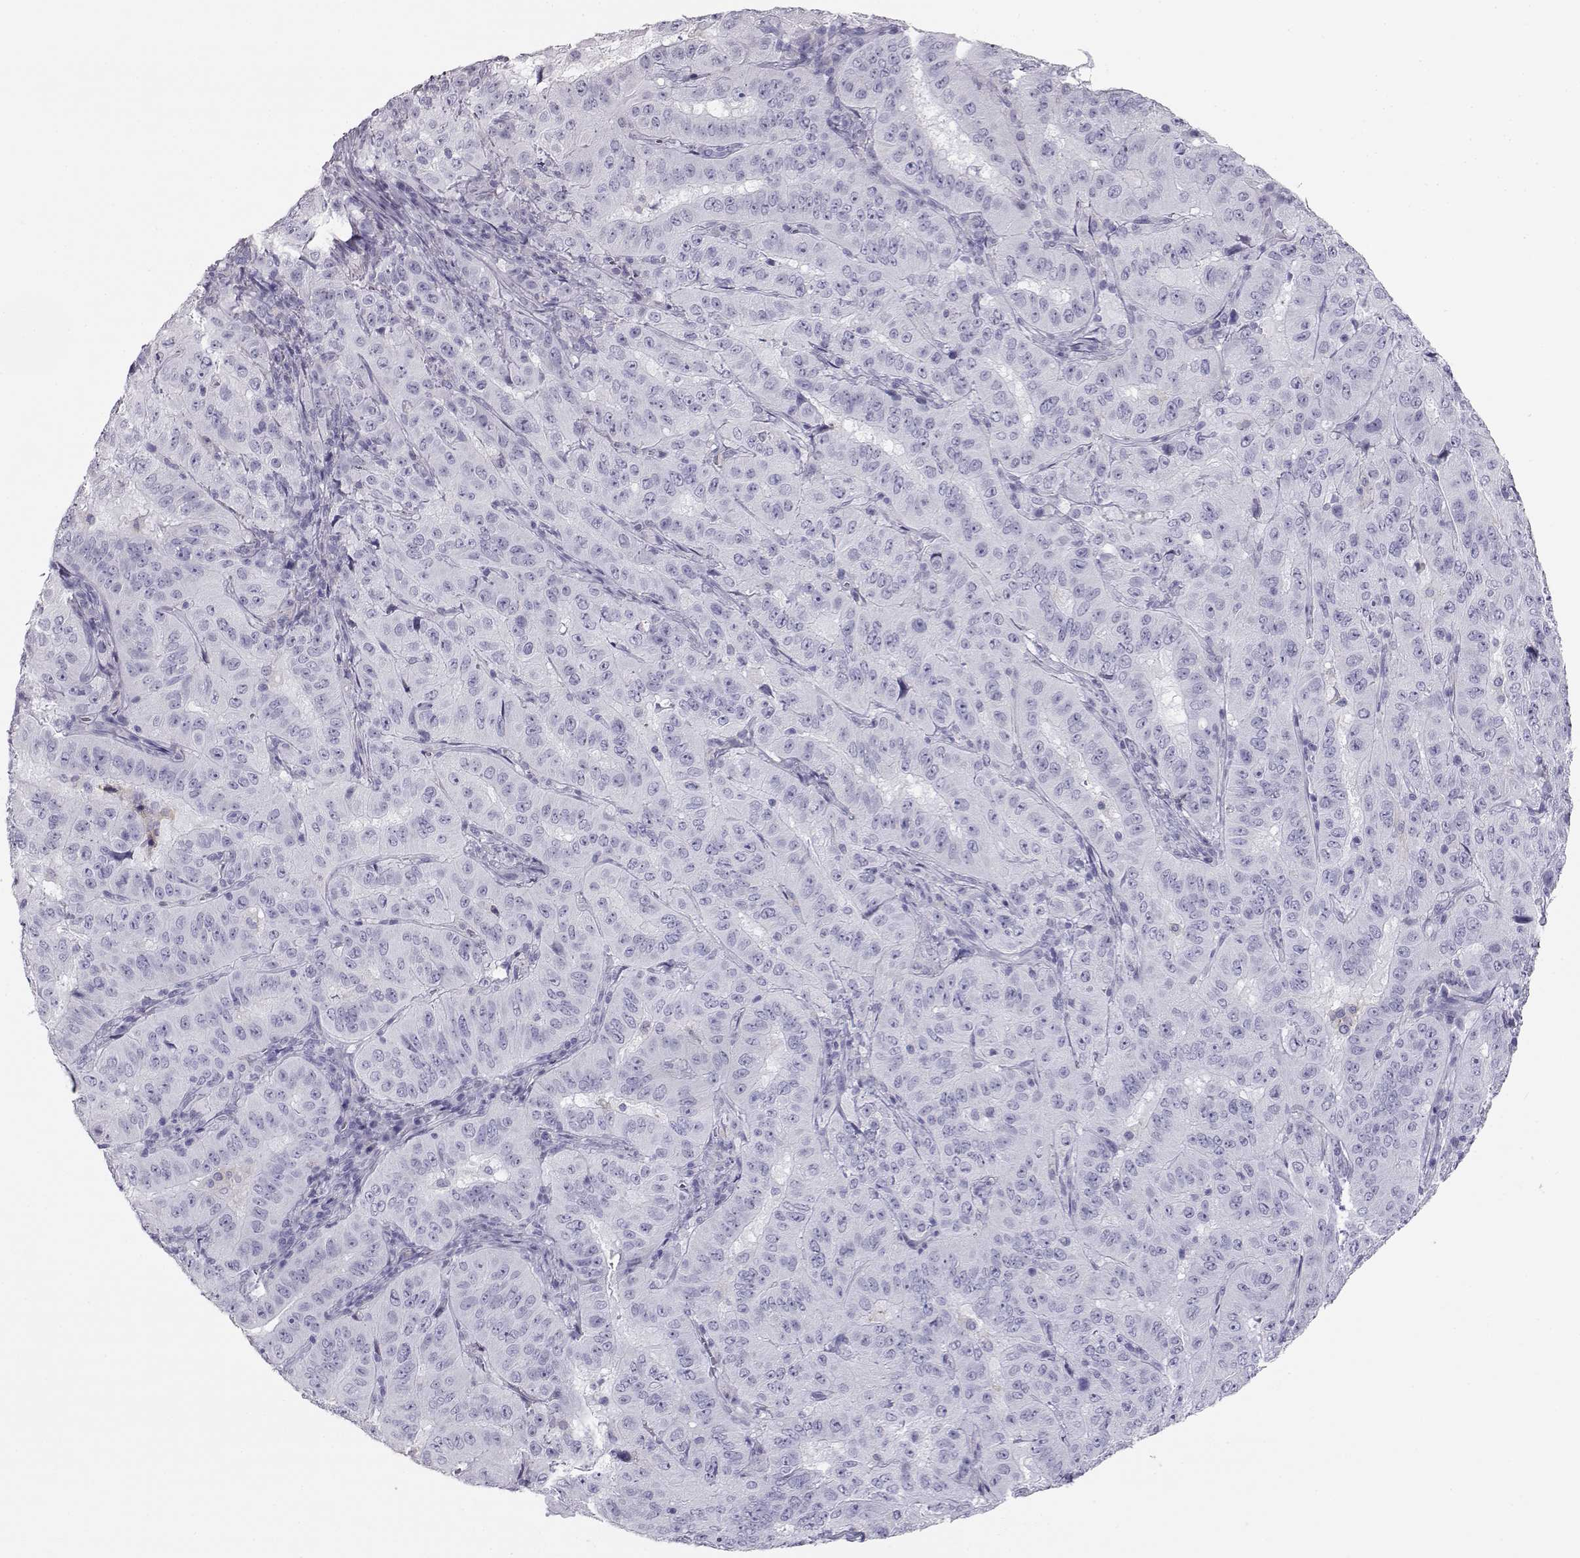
{"staining": {"intensity": "negative", "quantity": "none", "location": "none"}, "tissue": "pancreatic cancer", "cell_type": "Tumor cells", "image_type": "cancer", "snomed": [{"axis": "morphology", "description": "Adenocarcinoma, NOS"}, {"axis": "topography", "description": "Pancreas"}], "caption": "Pancreatic cancer (adenocarcinoma) stained for a protein using immunohistochemistry (IHC) shows no positivity tumor cells.", "gene": "ITLN2", "patient": {"sex": "male", "age": 63}}